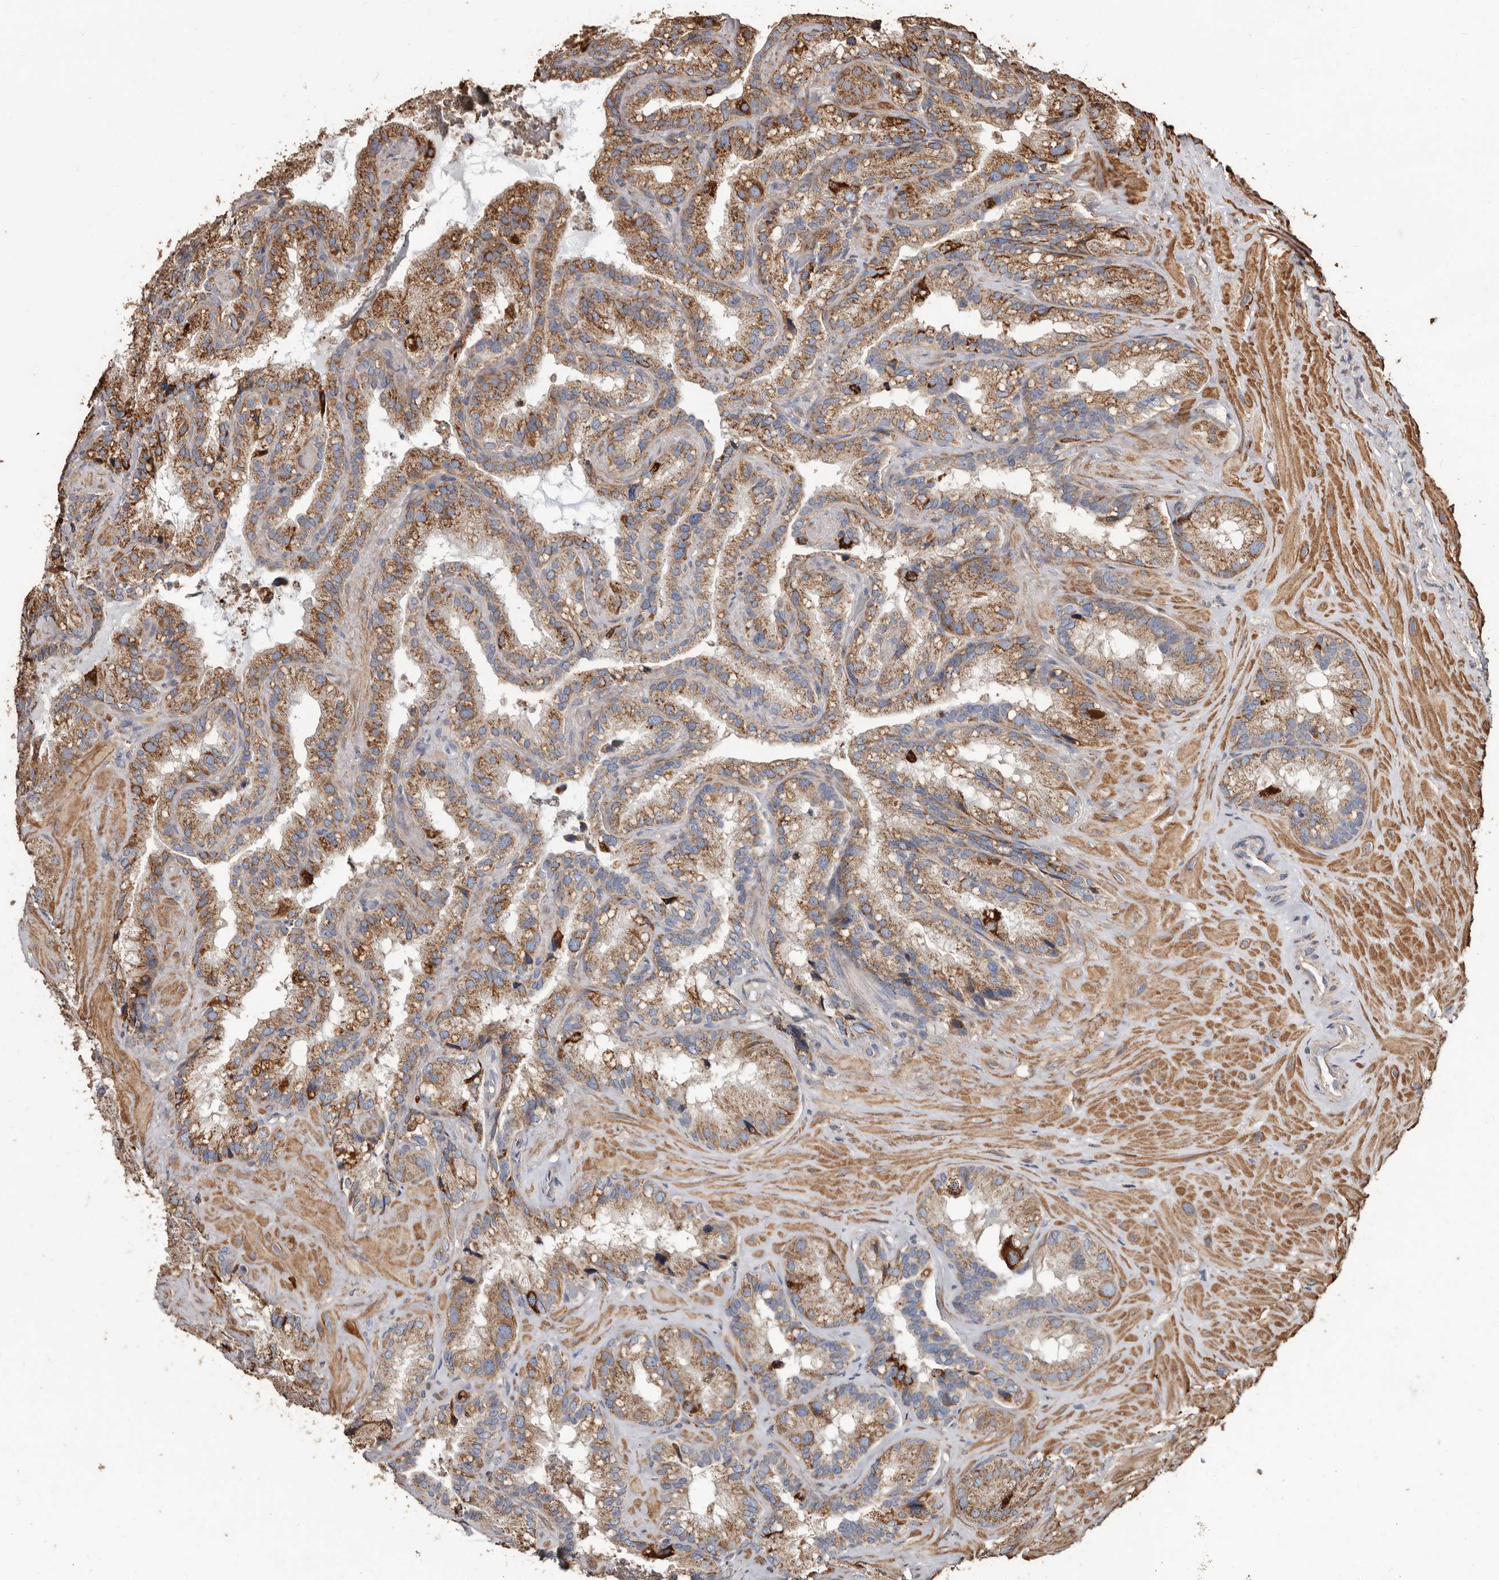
{"staining": {"intensity": "moderate", "quantity": ">75%", "location": "cytoplasmic/membranous"}, "tissue": "seminal vesicle", "cell_type": "Glandular cells", "image_type": "normal", "snomed": [{"axis": "morphology", "description": "Normal tissue, NOS"}, {"axis": "topography", "description": "Prostate"}, {"axis": "topography", "description": "Seminal veicle"}], "caption": "Immunohistochemical staining of unremarkable human seminal vesicle shows medium levels of moderate cytoplasmic/membranous positivity in about >75% of glandular cells.", "gene": "OSGIN2", "patient": {"sex": "male", "age": 68}}